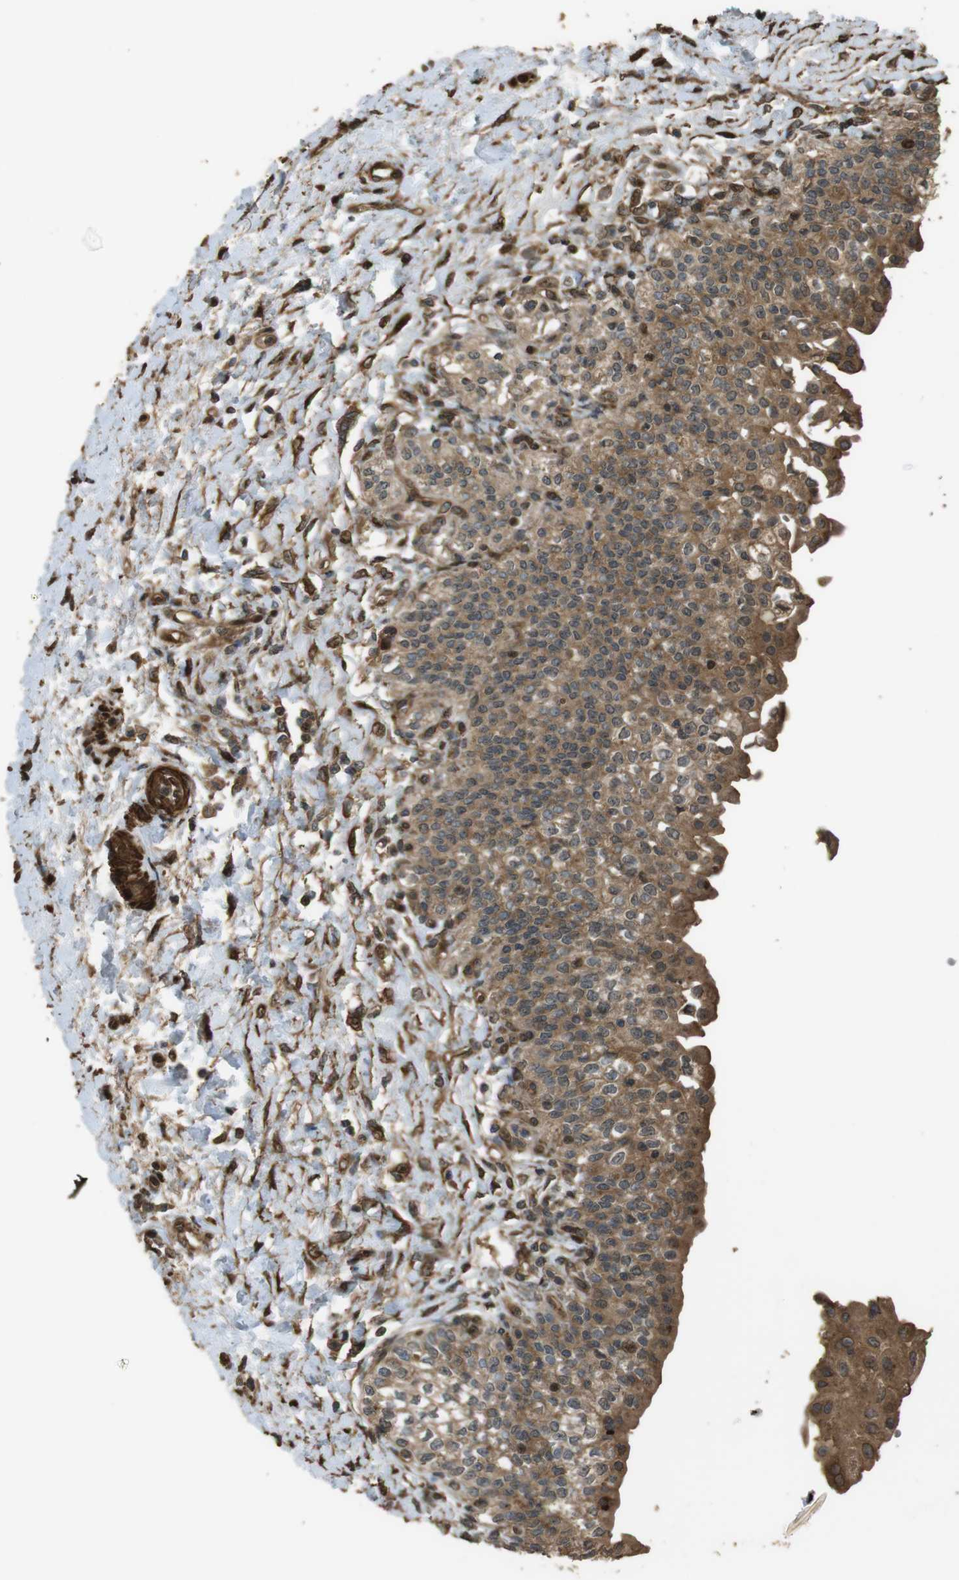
{"staining": {"intensity": "moderate", "quantity": ">75%", "location": "cytoplasmic/membranous"}, "tissue": "urinary bladder", "cell_type": "Urothelial cells", "image_type": "normal", "snomed": [{"axis": "morphology", "description": "Normal tissue, NOS"}, {"axis": "topography", "description": "Urinary bladder"}], "caption": "IHC of unremarkable human urinary bladder reveals medium levels of moderate cytoplasmic/membranous expression in about >75% of urothelial cells.", "gene": "MSRB3", "patient": {"sex": "male", "age": 55}}